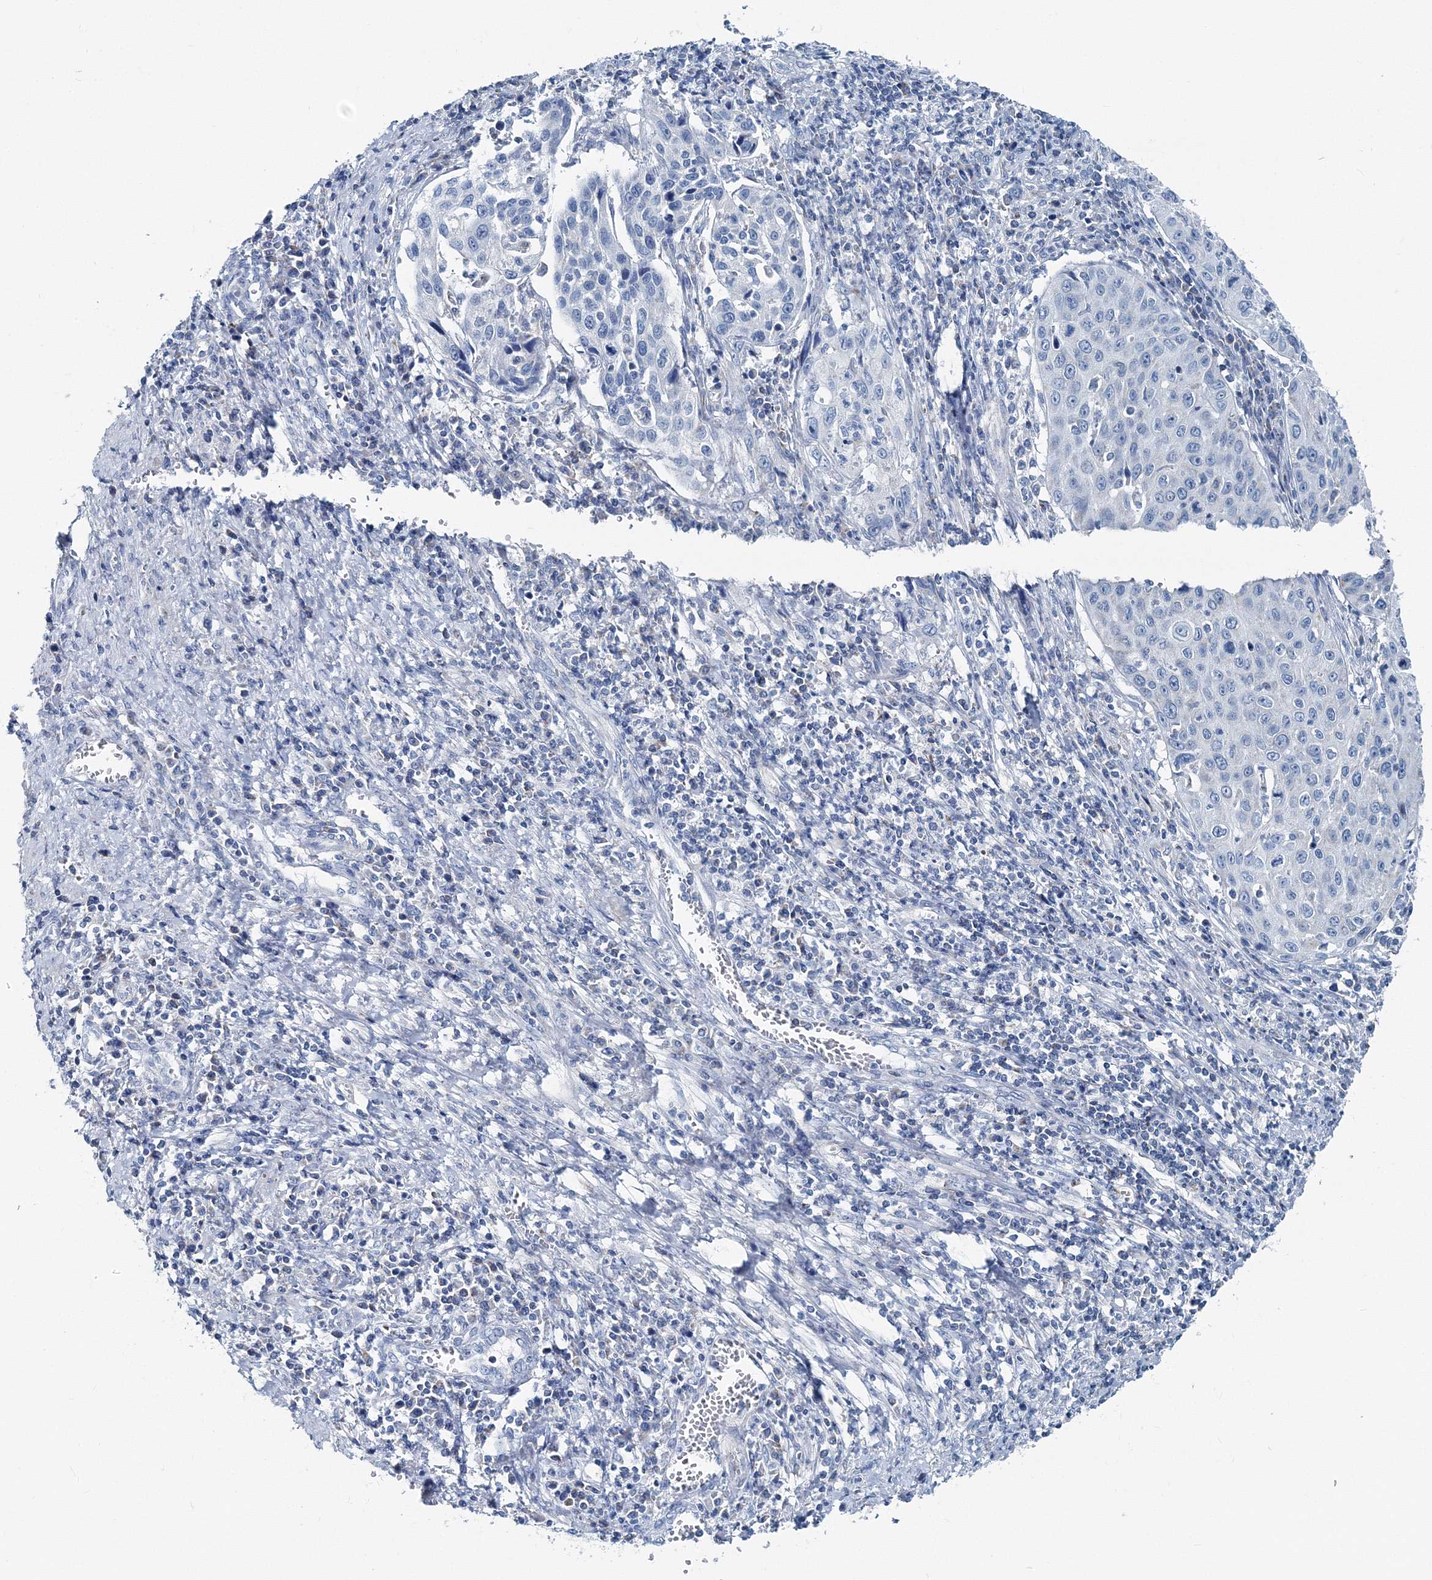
{"staining": {"intensity": "negative", "quantity": "none", "location": "none"}, "tissue": "cervical cancer", "cell_type": "Tumor cells", "image_type": "cancer", "snomed": [{"axis": "morphology", "description": "Squamous cell carcinoma, NOS"}, {"axis": "topography", "description": "Cervix"}], "caption": "The immunohistochemistry (IHC) histopathology image has no significant staining in tumor cells of cervical cancer tissue.", "gene": "GABARAPL2", "patient": {"sex": "female", "age": 32}}